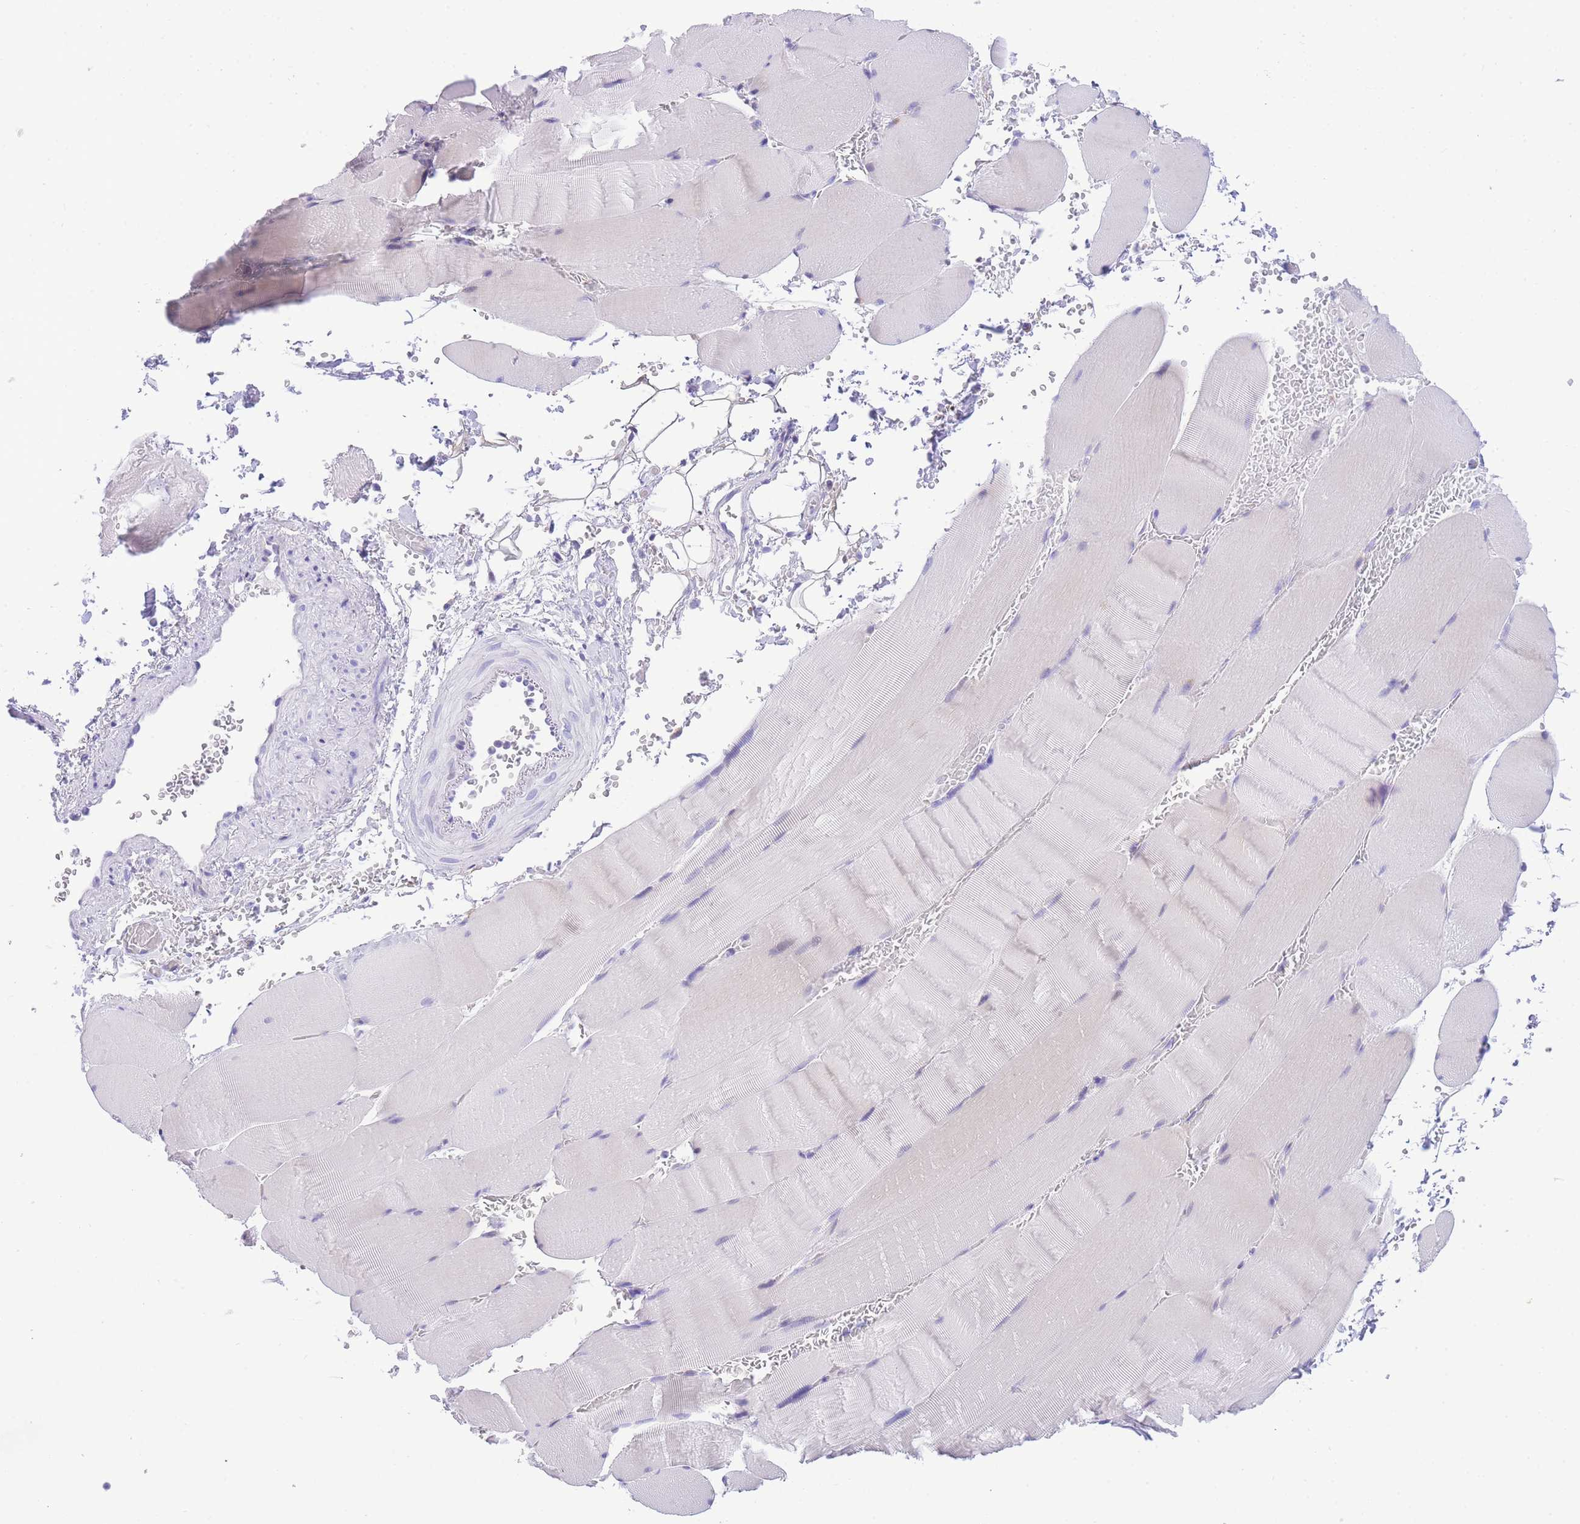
{"staining": {"intensity": "negative", "quantity": "none", "location": "none"}, "tissue": "skeletal muscle", "cell_type": "Myocytes", "image_type": "normal", "snomed": [{"axis": "morphology", "description": "Normal tissue, NOS"}, {"axis": "topography", "description": "Skeletal muscle"}, {"axis": "topography", "description": "Head-Neck"}], "caption": "Immunohistochemistry of benign skeletal muscle displays no positivity in myocytes.", "gene": "TIFAB", "patient": {"sex": "male", "age": 66}}